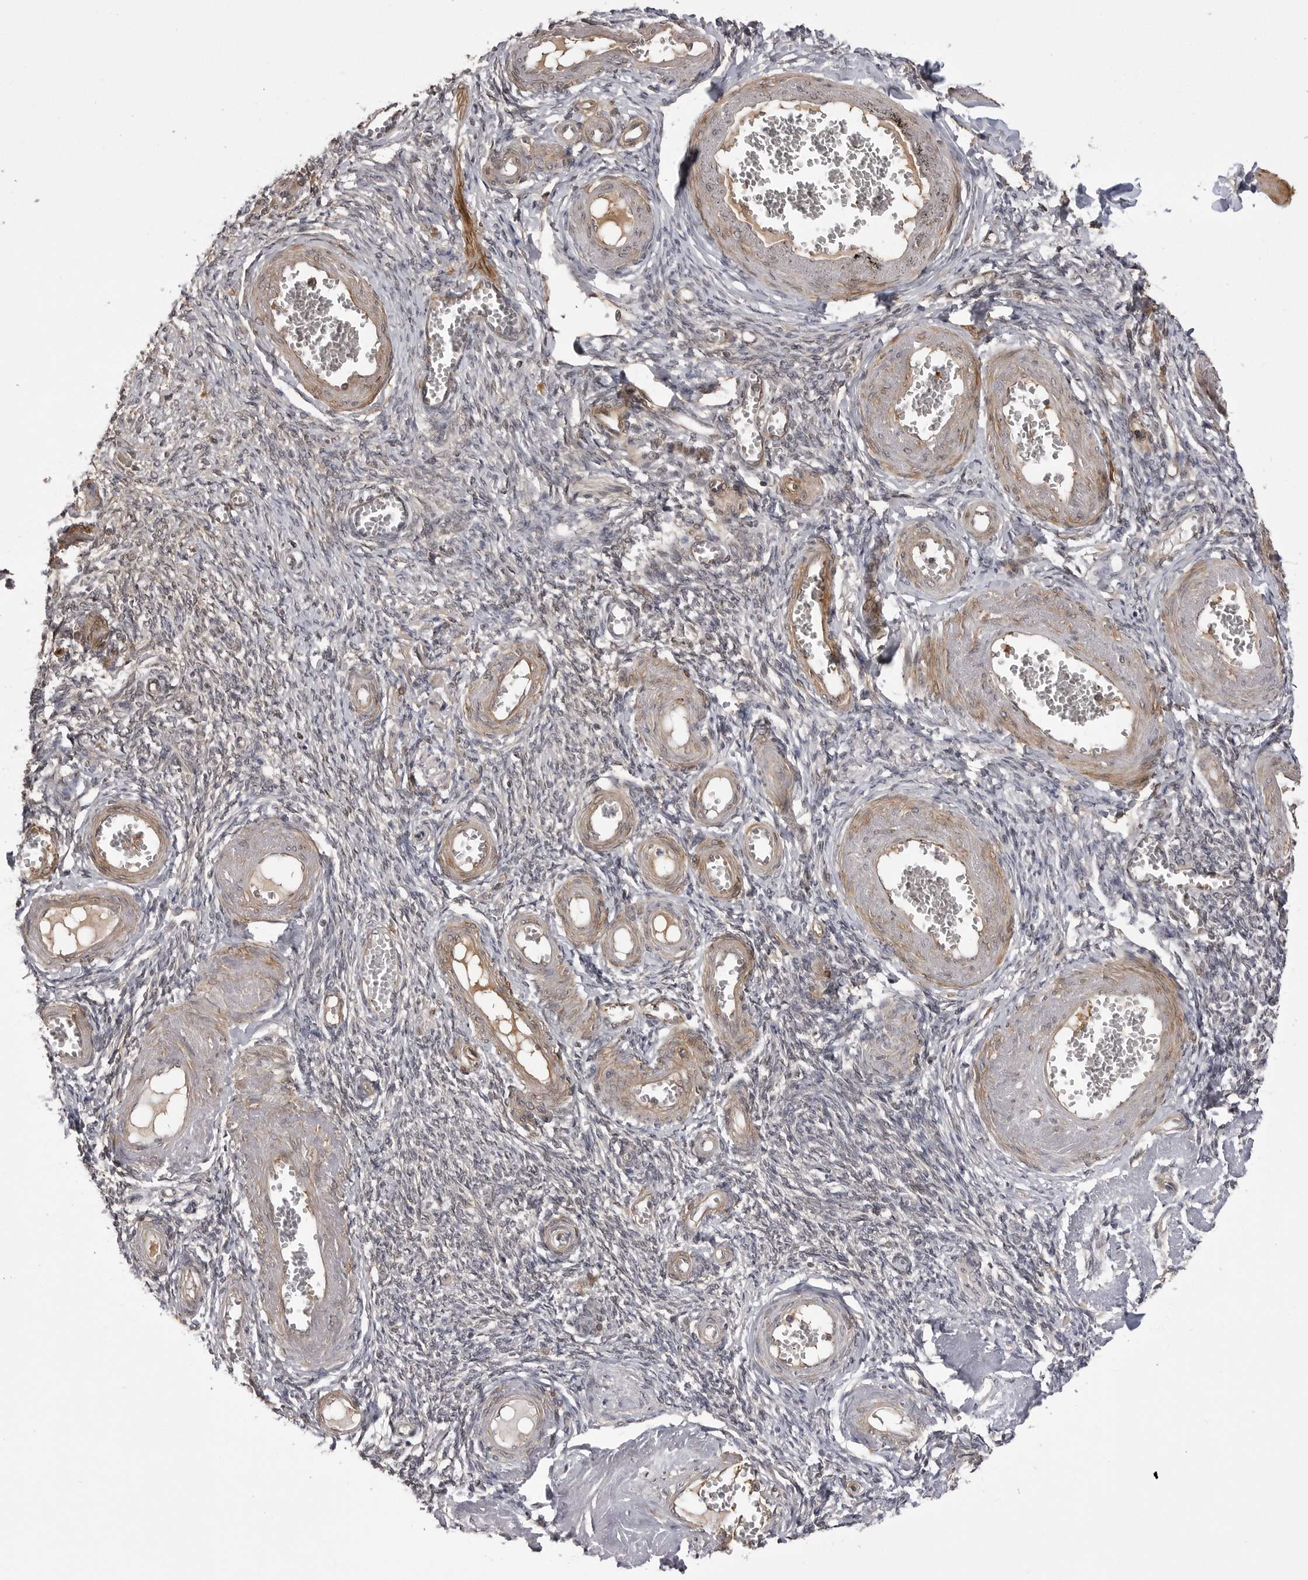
{"staining": {"intensity": "negative", "quantity": "none", "location": "none"}, "tissue": "adipose tissue", "cell_type": "Adipocytes", "image_type": "normal", "snomed": [{"axis": "morphology", "description": "Normal tissue, NOS"}, {"axis": "topography", "description": "Vascular tissue"}, {"axis": "topography", "description": "Fallopian tube"}, {"axis": "topography", "description": "Ovary"}], "caption": "Human adipose tissue stained for a protein using immunohistochemistry shows no expression in adipocytes.", "gene": "SORBS1", "patient": {"sex": "female", "age": 67}}